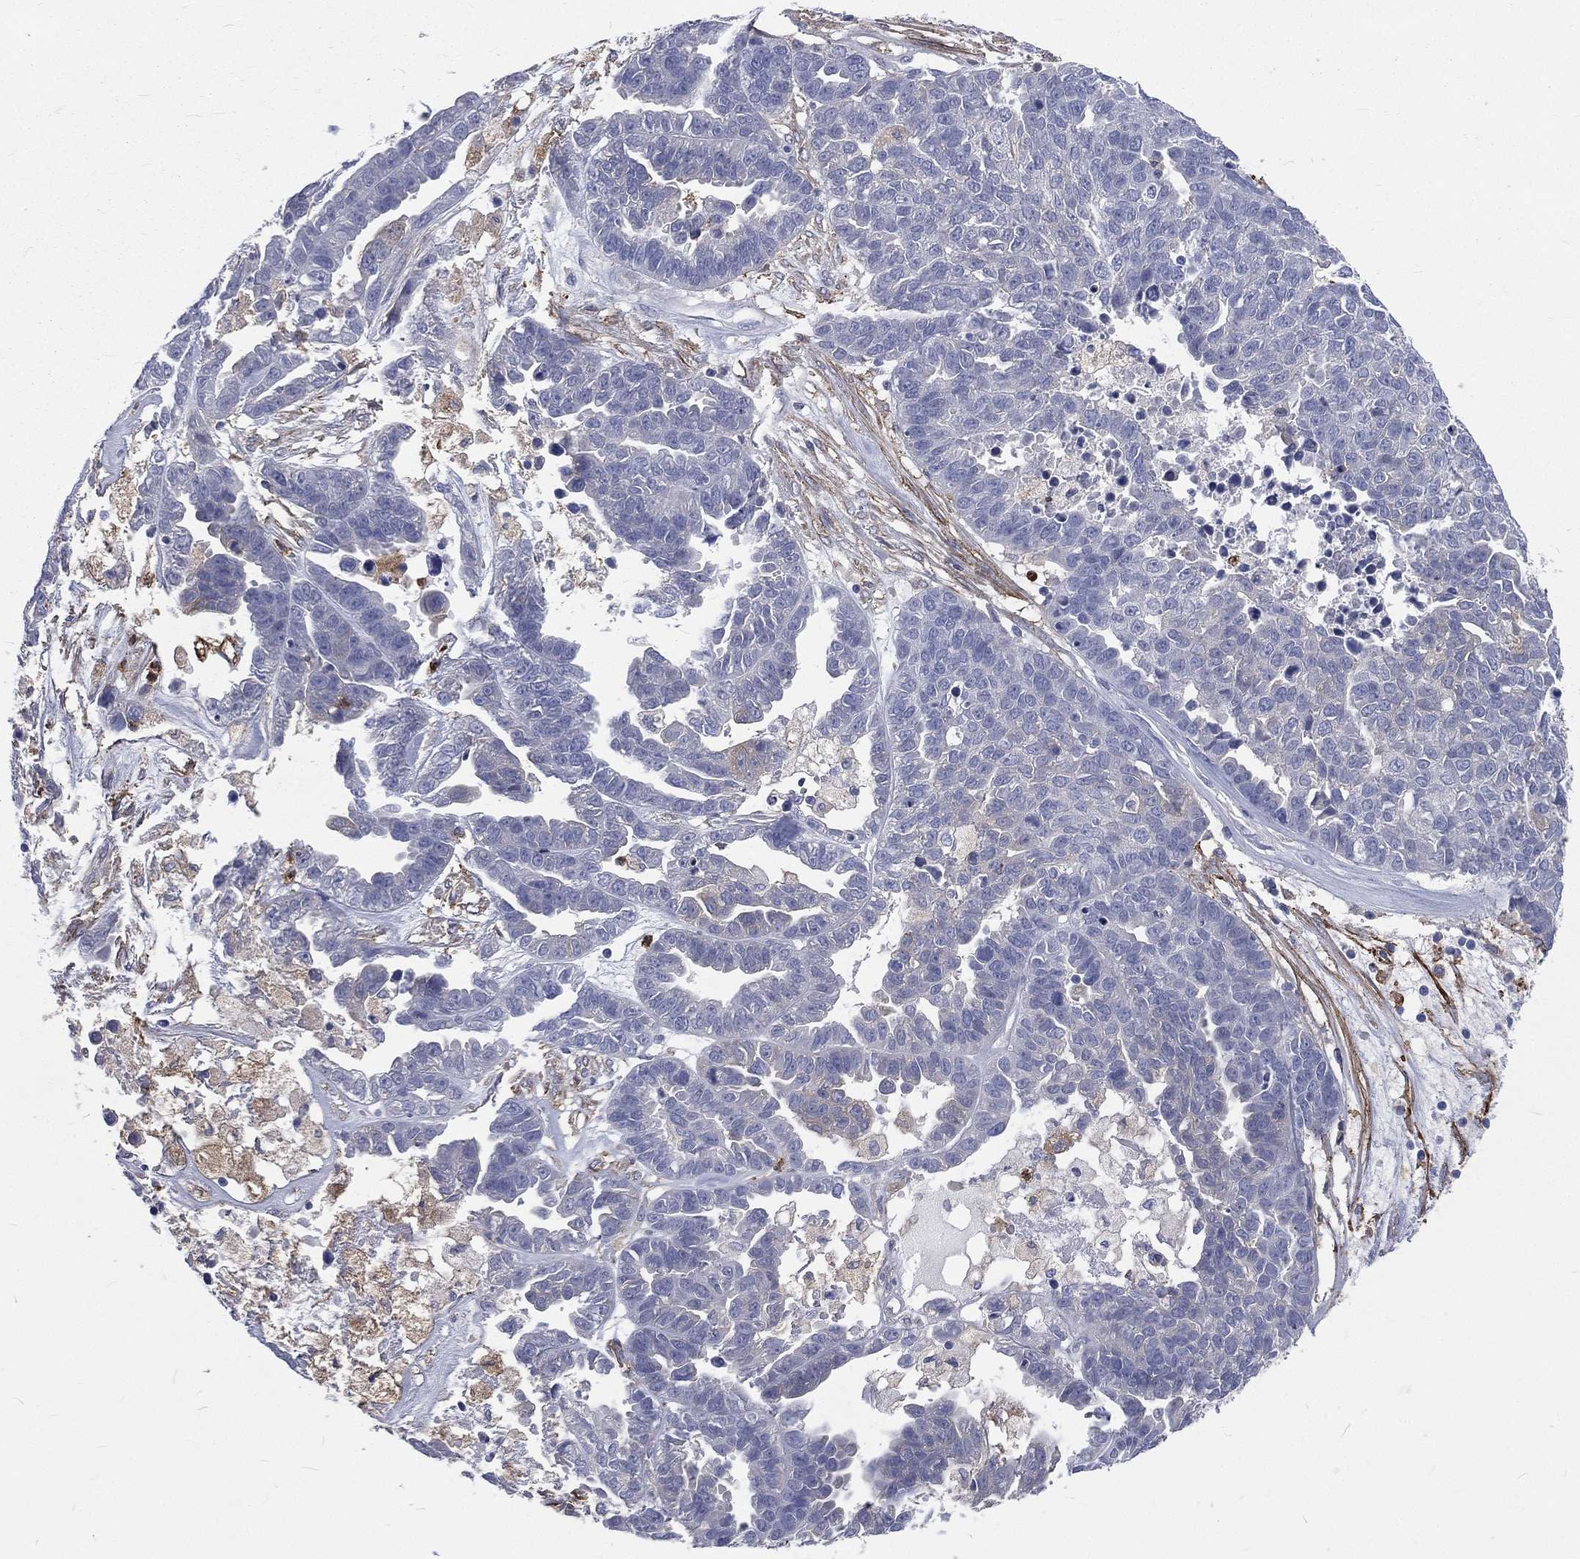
{"staining": {"intensity": "negative", "quantity": "none", "location": "none"}, "tissue": "ovarian cancer", "cell_type": "Tumor cells", "image_type": "cancer", "snomed": [{"axis": "morphology", "description": "Cystadenocarcinoma, serous, NOS"}, {"axis": "topography", "description": "Ovary"}], "caption": "An IHC micrograph of ovarian cancer is shown. There is no staining in tumor cells of ovarian cancer.", "gene": "BASP1", "patient": {"sex": "female", "age": 87}}